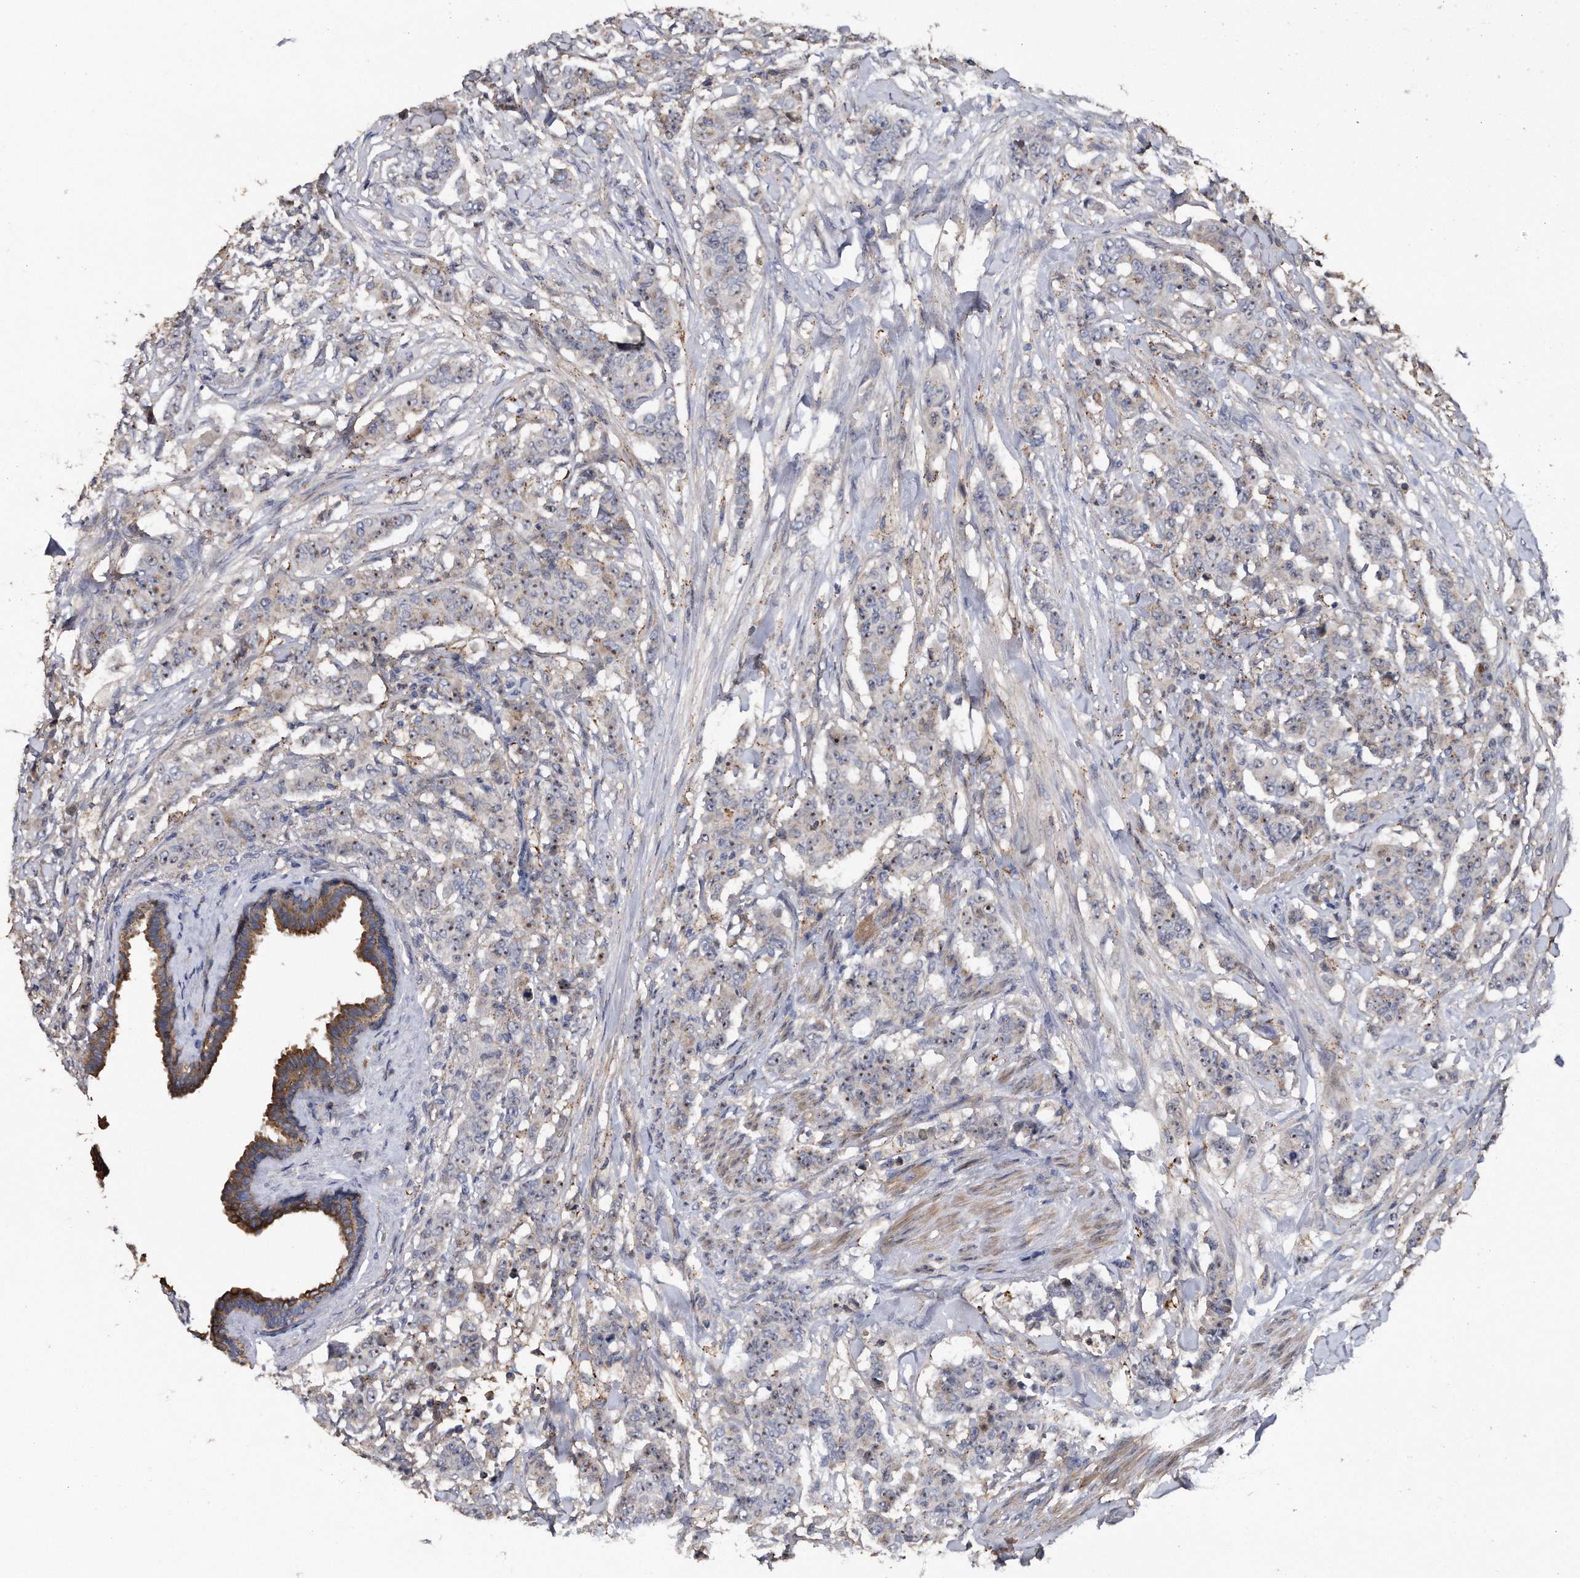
{"staining": {"intensity": "moderate", "quantity": ">75%", "location": "nuclear"}, "tissue": "breast cancer", "cell_type": "Tumor cells", "image_type": "cancer", "snomed": [{"axis": "morphology", "description": "Duct carcinoma"}, {"axis": "topography", "description": "Breast"}], "caption": "This photomicrograph displays immunohistochemistry staining of breast invasive ductal carcinoma, with medium moderate nuclear expression in approximately >75% of tumor cells.", "gene": "KCND3", "patient": {"sex": "female", "age": 40}}